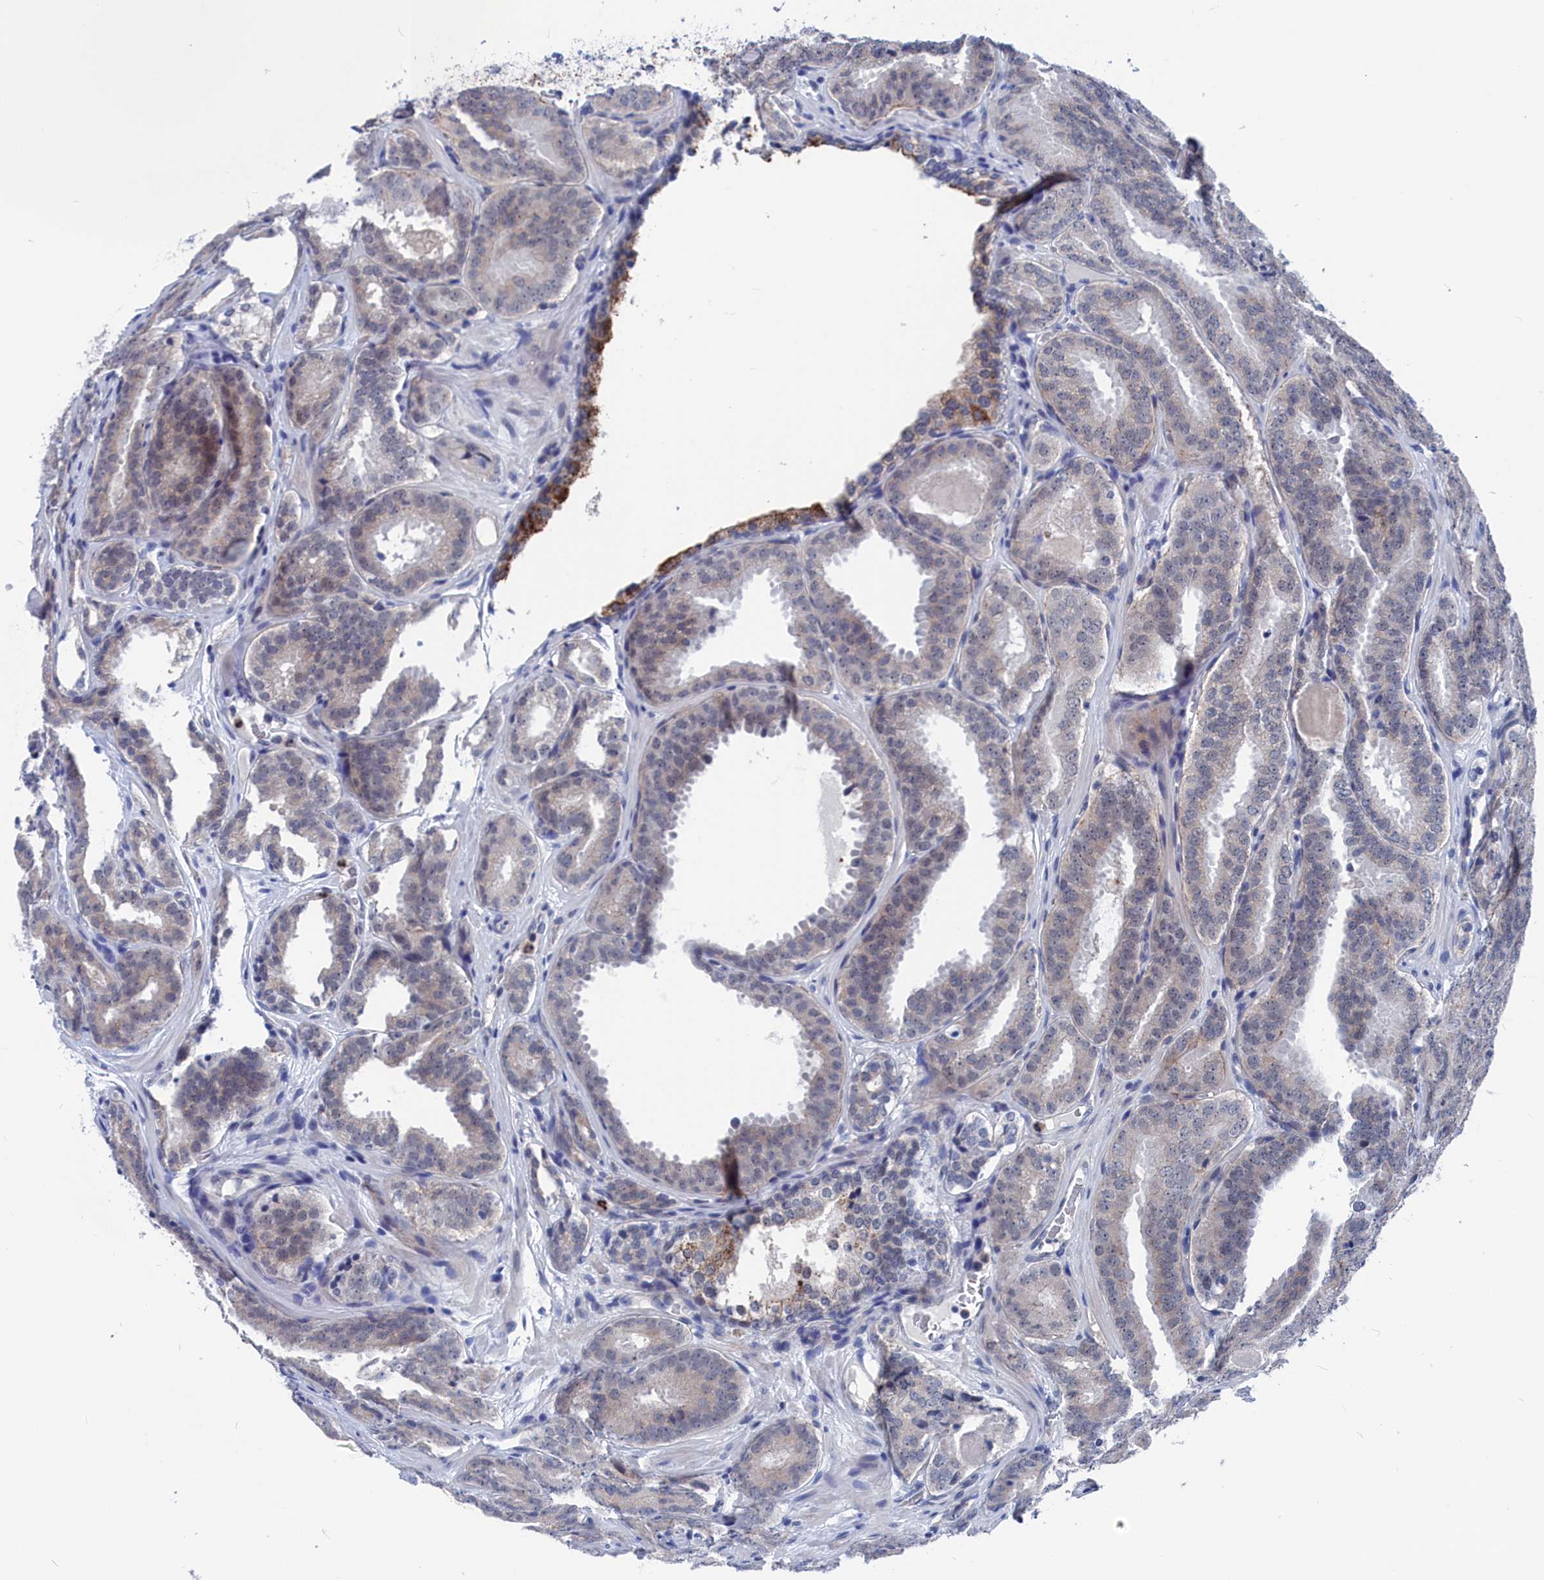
{"staining": {"intensity": "negative", "quantity": "none", "location": "none"}, "tissue": "prostate cancer", "cell_type": "Tumor cells", "image_type": "cancer", "snomed": [{"axis": "morphology", "description": "Adenocarcinoma, High grade"}, {"axis": "topography", "description": "Prostate"}], "caption": "High power microscopy micrograph of an IHC histopathology image of prostate high-grade adenocarcinoma, revealing no significant staining in tumor cells. (DAB (3,3'-diaminobenzidine) immunohistochemistry visualized using brightfield microscopy, high magnification).", "gene": "MARCHF3", "patient": {"sex": "male", "age": 63}}